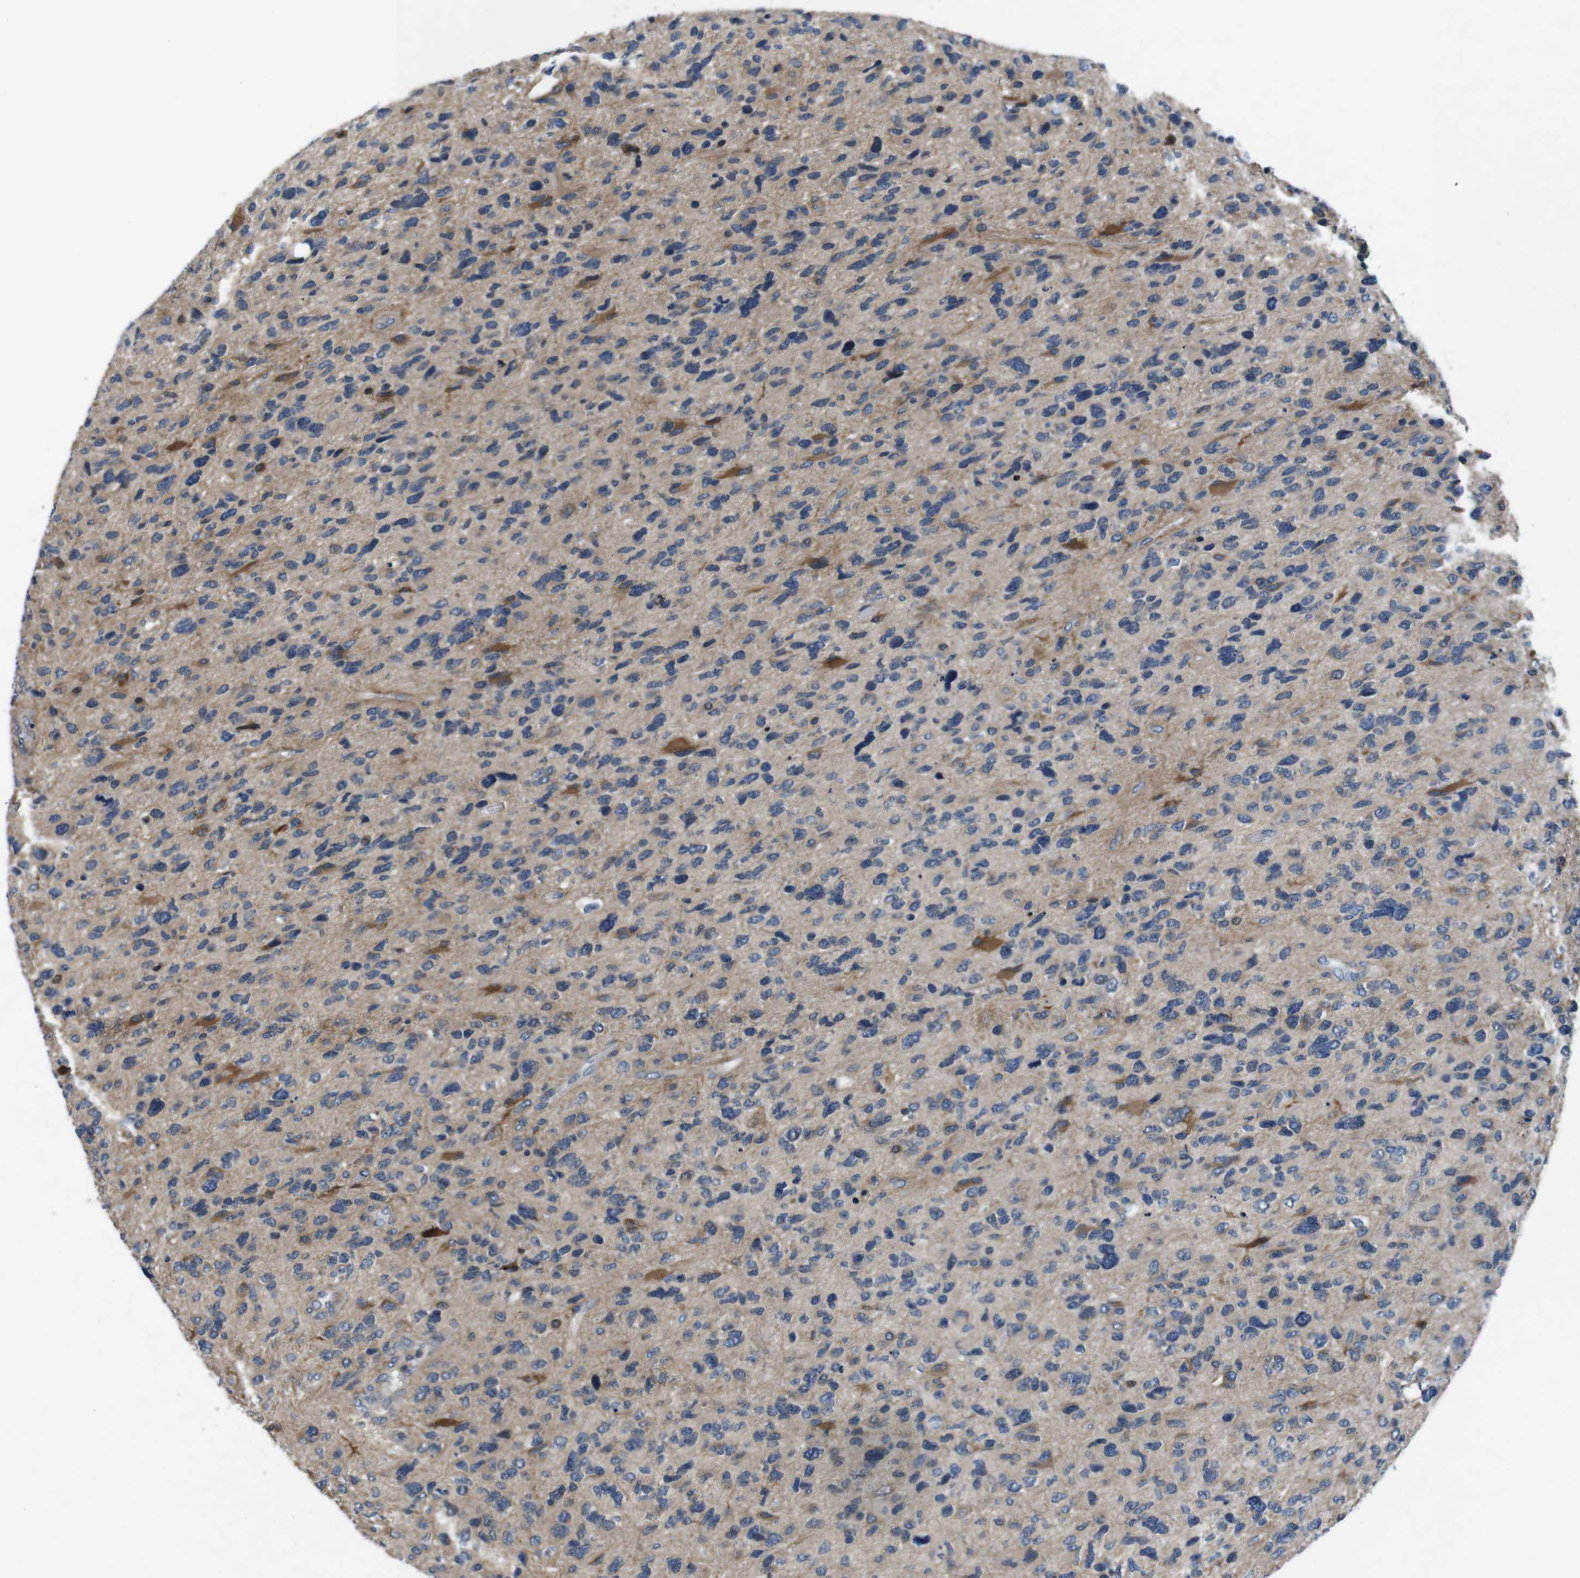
{"staining": {"intensity": "moderate", "quantity": "<25%", "location": "cytoplasmic/membranous"}, "tissue": "glioma", "cell_type": "Tumor cells", "image_type": "cancer", "snomed": [{"axis": "morphology", "description": "Glioma, malignant, High grade"}, {"axis": "topography", "description": "Brain"}], "caption": "This is an image of IHC staining of high-grade glioma (malignant), which shows moderate positivity in the cytoplasmic/membranous of tumor cells.", "gene": "JAK1", "patient": {"sex": "female", "age": 58}}